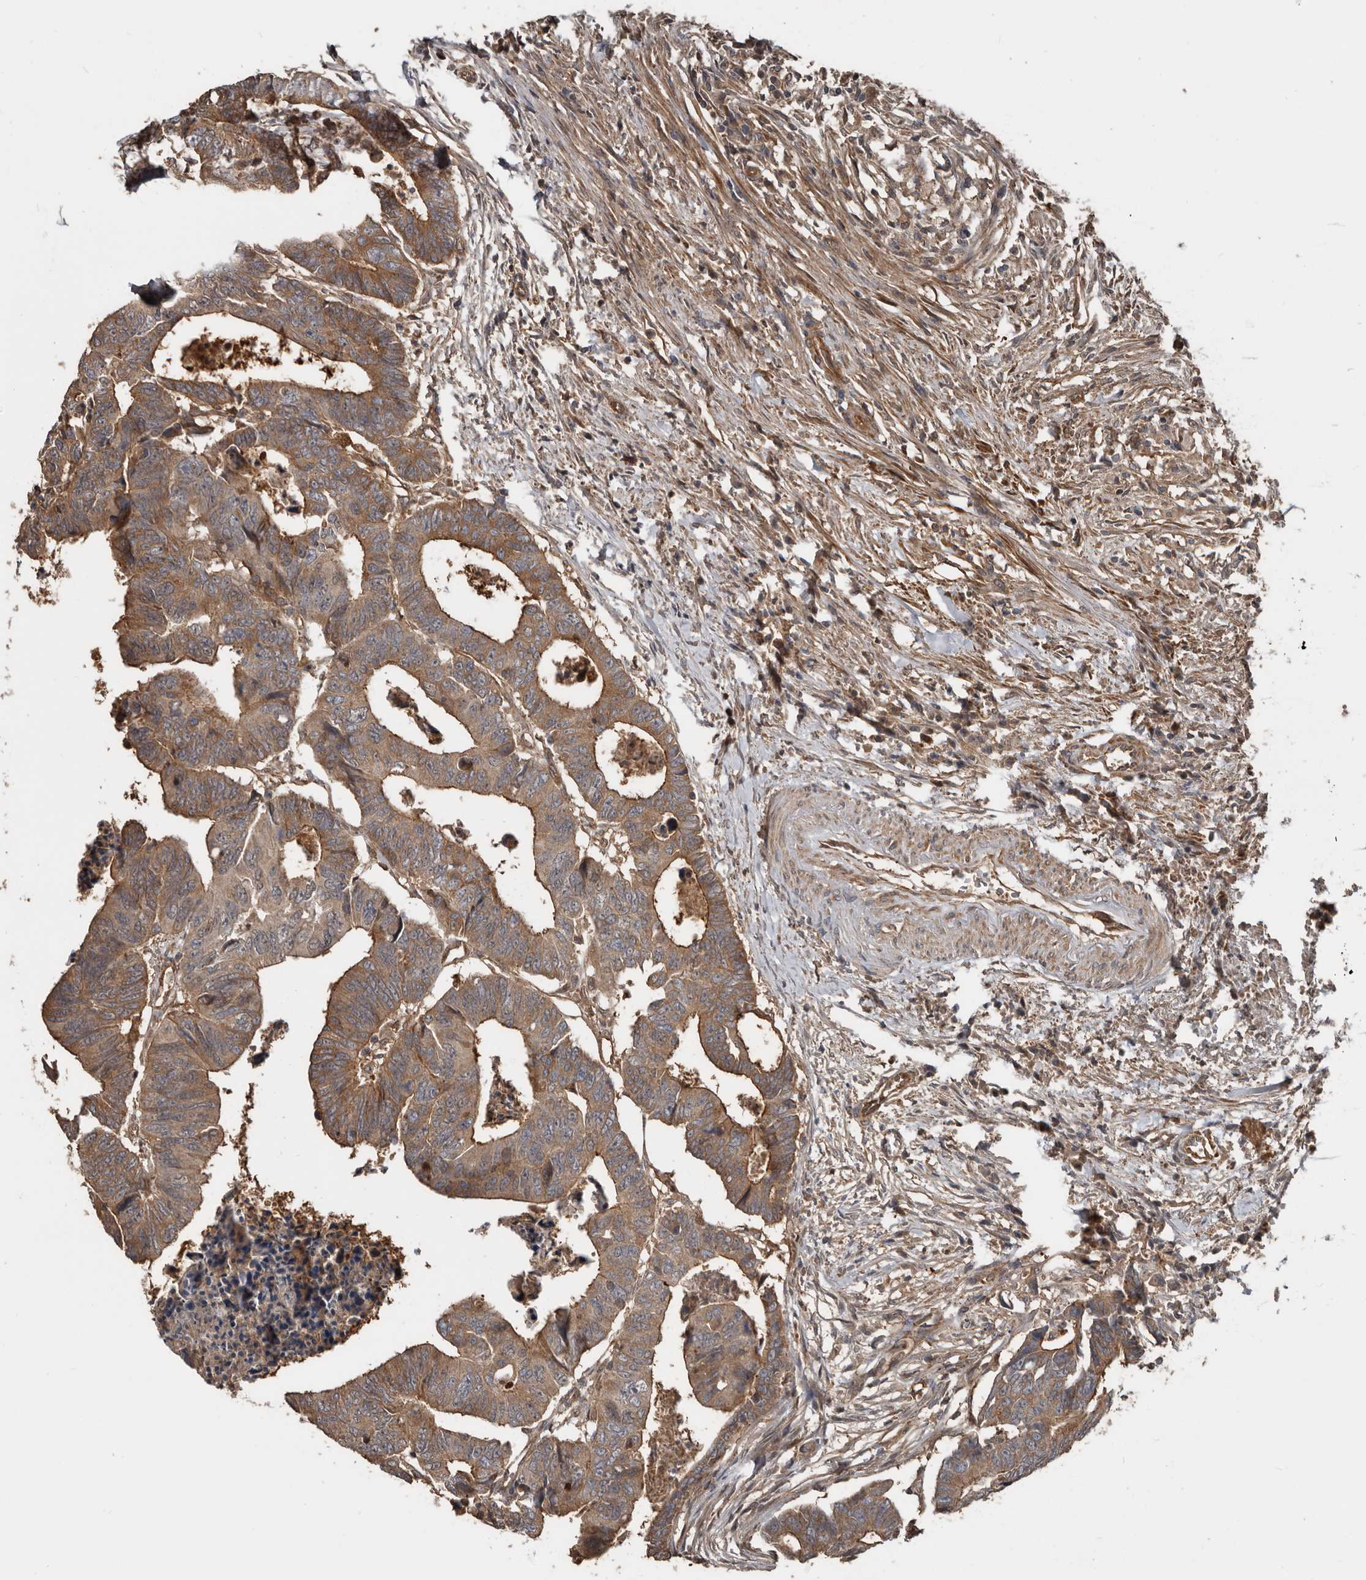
{"staining": {"intensity": "moderate", "quantity": ">75%", "location": "cytoplasmic/membranous"}, "tissue": "colorectal cancer", "cell_type": "Tumor cells", "image_type": "cancer", "snomed": [{"axis": "morphology", "description": "Adenocarcinoma, NOS"}, {"axis": "topography", "description": "Rectum"}], "caption": "Immunohistochemical staining of human colorectal cancer (adenocarcinoma) demonstrates medium levels of moderate cytoplasmic/membranous staining in approximately >75% of tumor cells.", "gene": "EXOC3L1", "patient": {"sex": "female", "age": 65}}